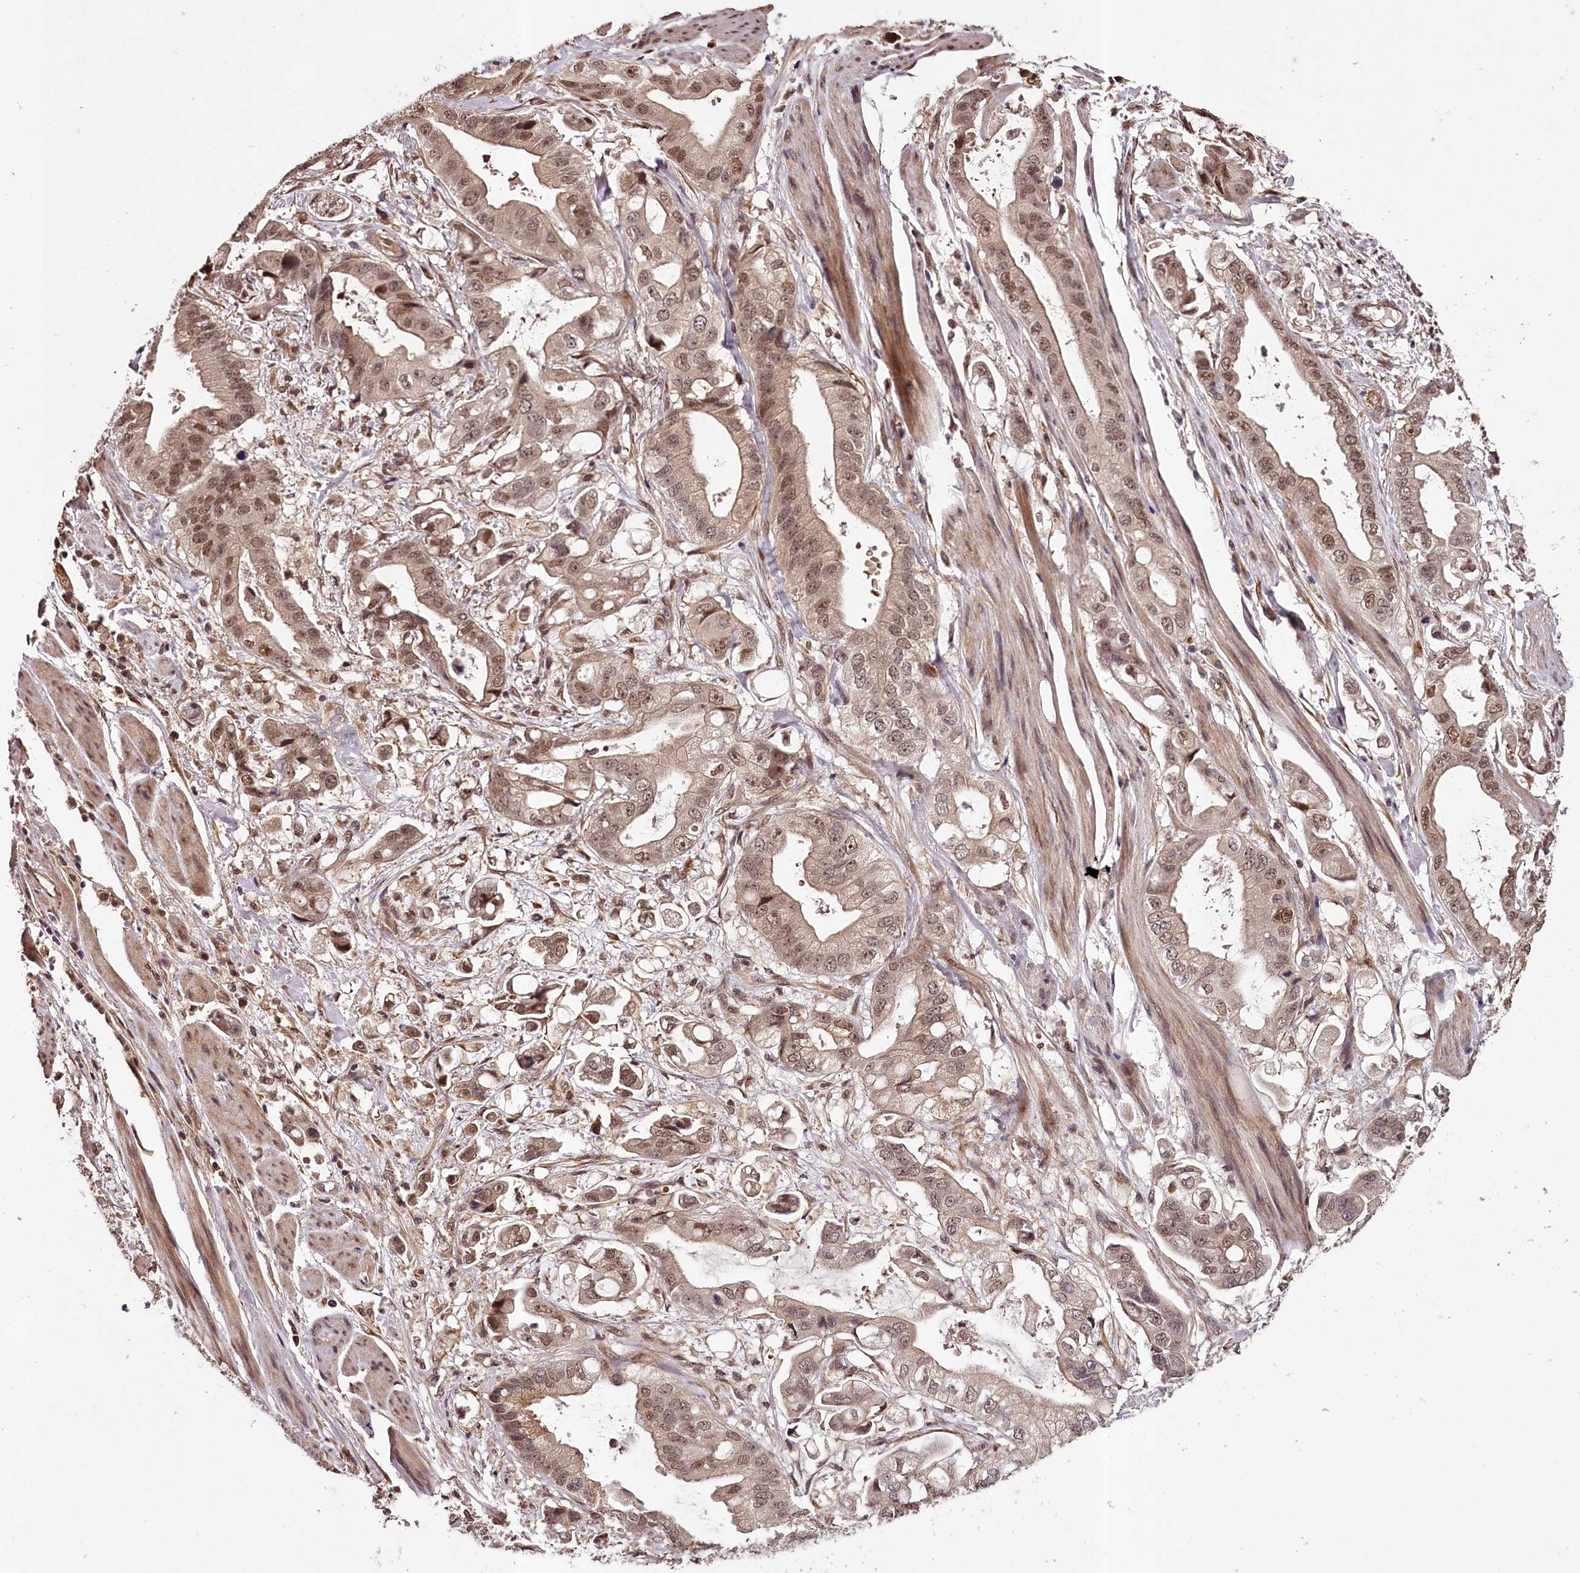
{"staining": {"intensity": "moderate", "quantity": ">75%", "location": "nuclear"}, "tissue": "stomach cancer", "cell_type": "Tumor cells", "image_type": "cancer", "snomed": [{"axis": "morphology", "description": "Adenocarcinoma, NOS"}, {"axis": "topography", "description": "Stomach"}], "caption": "Immunohistochemical staining of human stomach cancer exhibits moderate nuclear protein positivity in approximately >75% of tumor cells. (DAB IHC, brown staining for protein, blue staining for nuclei).", "gene": "MAML3", "patient": {"sex": "male", "age": 62}}